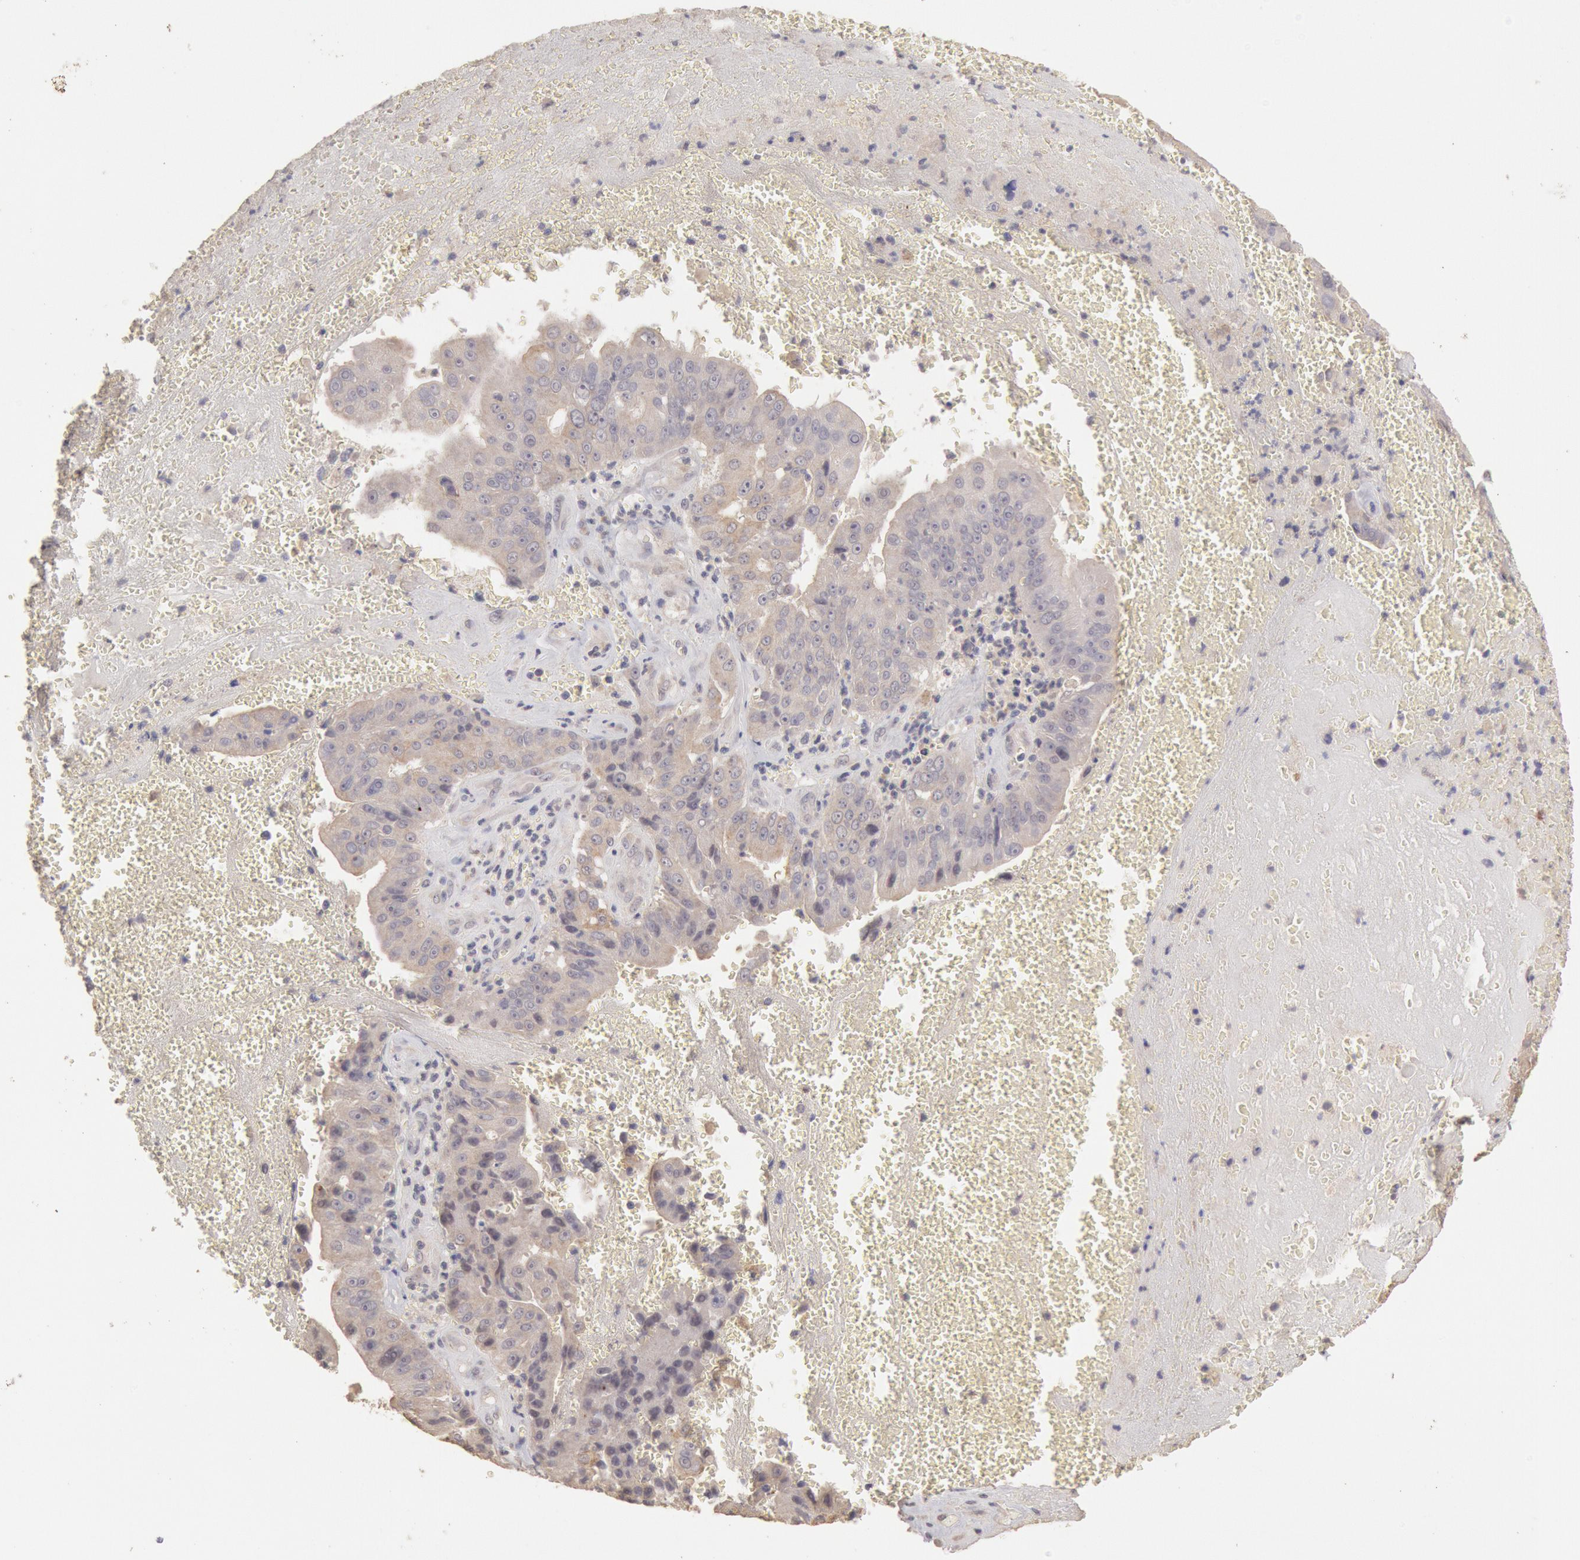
{"staining": {"intensity": "negative", "quantity": "none", "location": "none"}, "tissue": "liver cancer", "cell_type": "Tumor cells", "image_type": "cancer", "snomed": [{"axis": "morphology", "description": "Cholangiocarcinoma"}, {"axis": "topography", "description": "Liver"}], "caption": "High magnification brightfield microscopy of liver cancer stained with DAB (brown) and counterstained with hematoxylin (blue): tumor cells show no significant positivity.", "gene": "ZFP36L1", "patient": {"sex": "female", "age": 79}}